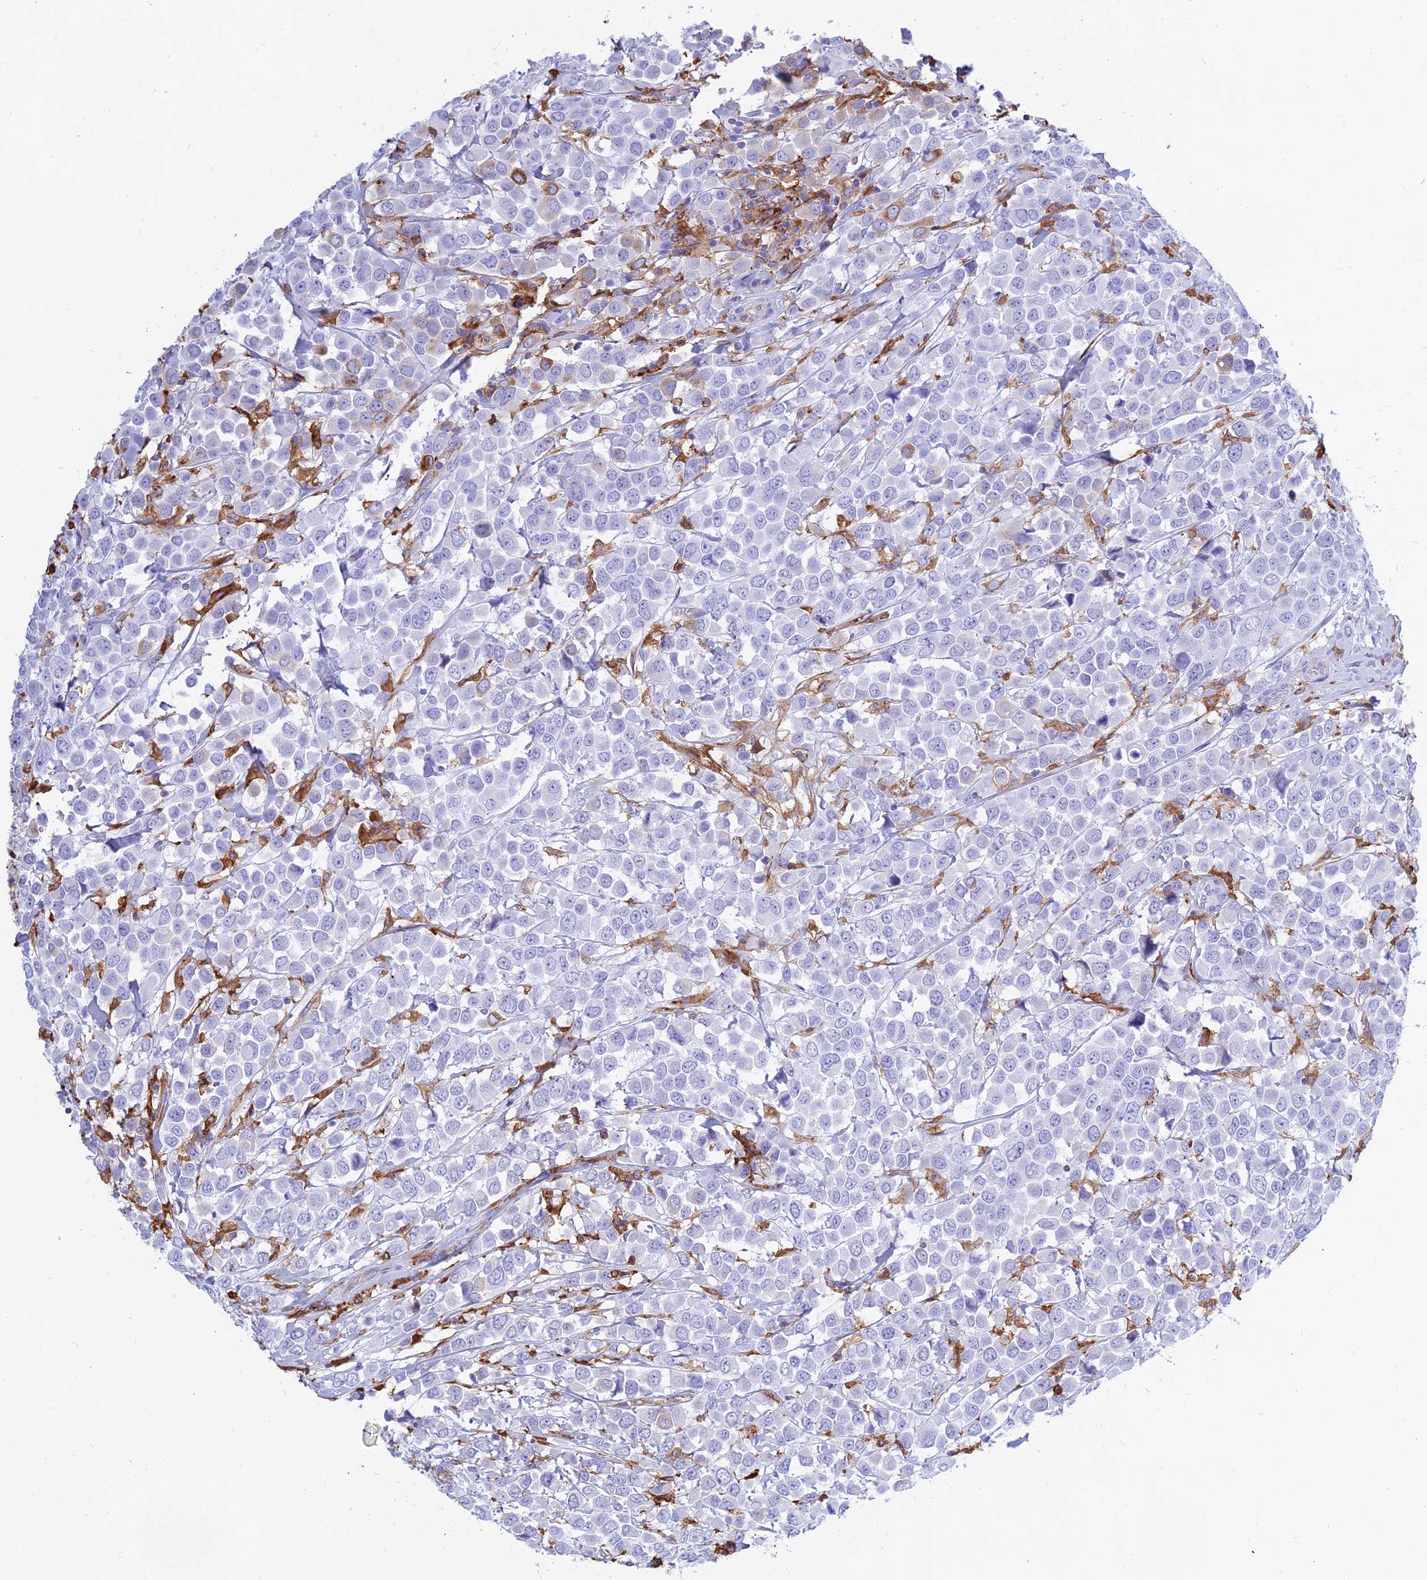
{"staining": {"intensity": "moderate", "quantity": "<25%", "location": "cytoplasmic/membranous"}, "tissue": "breast cancer", "cell_type": "Tumor cells", "image_type": "cancer", "snomed": [{"axis": "morphology", "description": "Duct carcinoma"}, {"axis": "topography", "description": "Breast"}], "caption": "Immunohistochemistry (DAB) staining of human breast cancer (invasive ductal carcinoma) displays moderate cytoplasmic/membranous protein staining in approximately <25% of tumor cells.", "gene": "HLA-DRB1", "patient": {"sex": "female", "age": 61}}